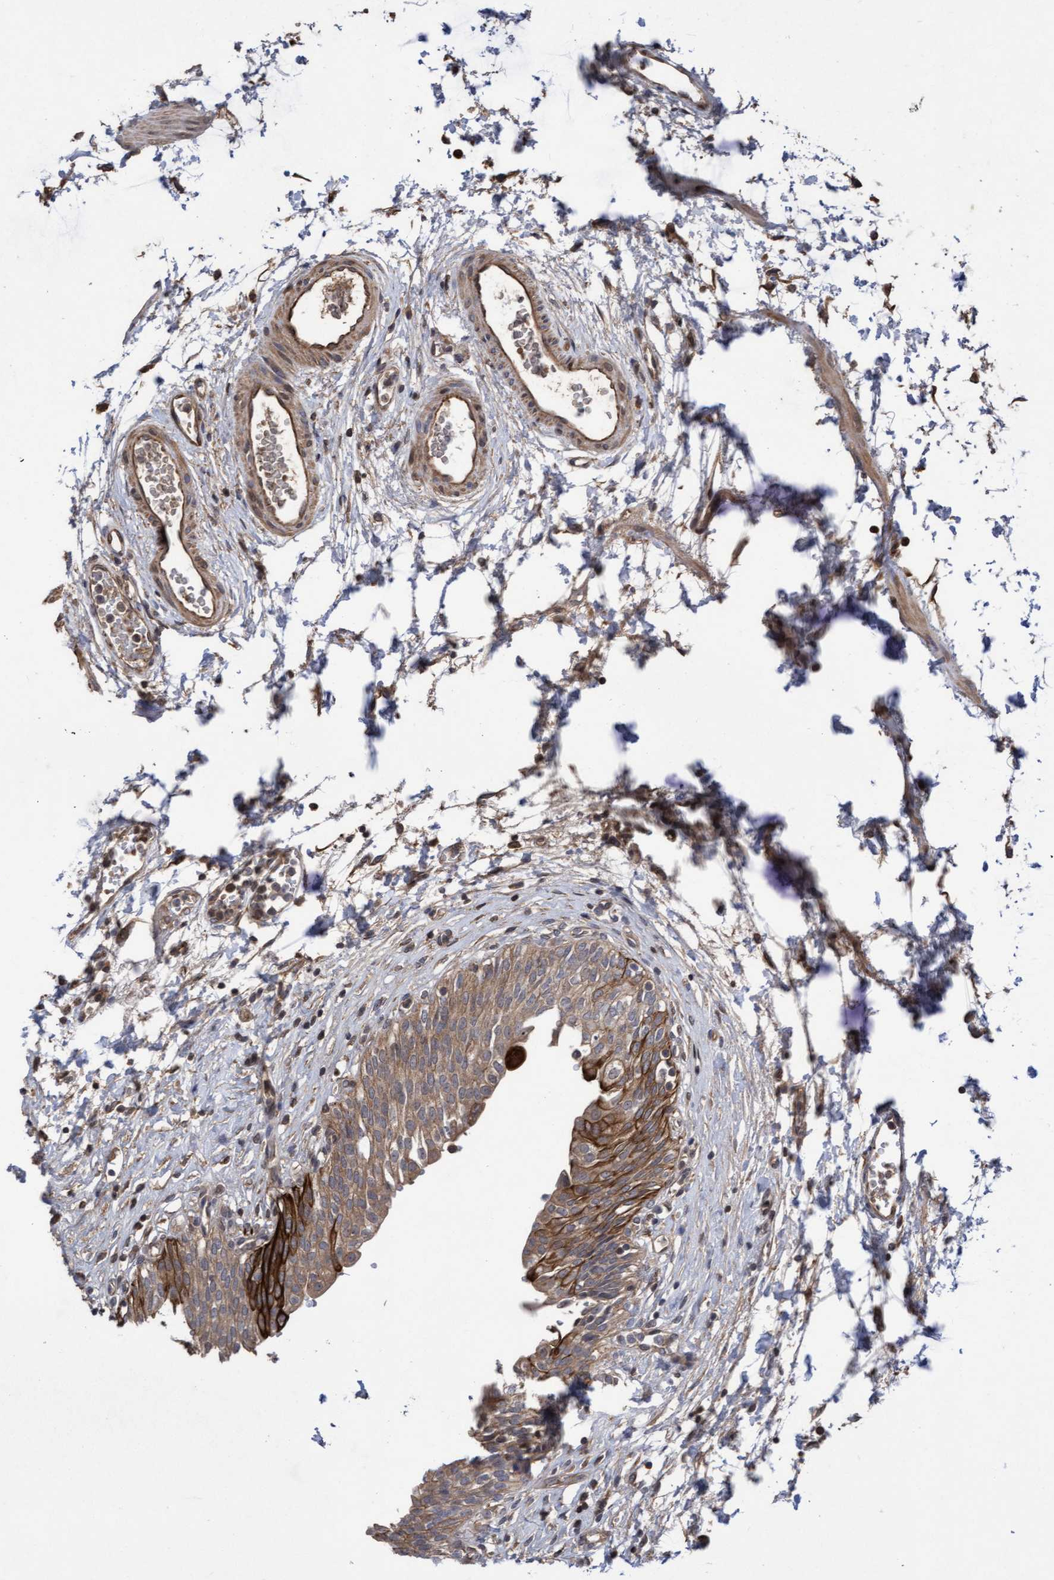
{"staining": {"intensity": "strong", "quantity": ">75%", "location": "cytoplasmic/membranous"}, "tissue": "urinary bladder", "cell_type": "Urothelial cells", "image_type": "normal", "snomed": [{"axis": "morphology", "description": "Urothelial carcinoma, High grade"}, {"axis": "topography", "description": "Urinary bladder"}], "caption": "Protein expression analysis of benign urinary bladder demonstrates strong cytoplasmic/membranous expression in approximately >75% of urothelial cells. The staining was performed using DAB, with brown indicating positive protein expression. Nuclei are stained blue with hematoxylin.", "gene": "COBL", "patient": {"sex": "male", "age": 46}}